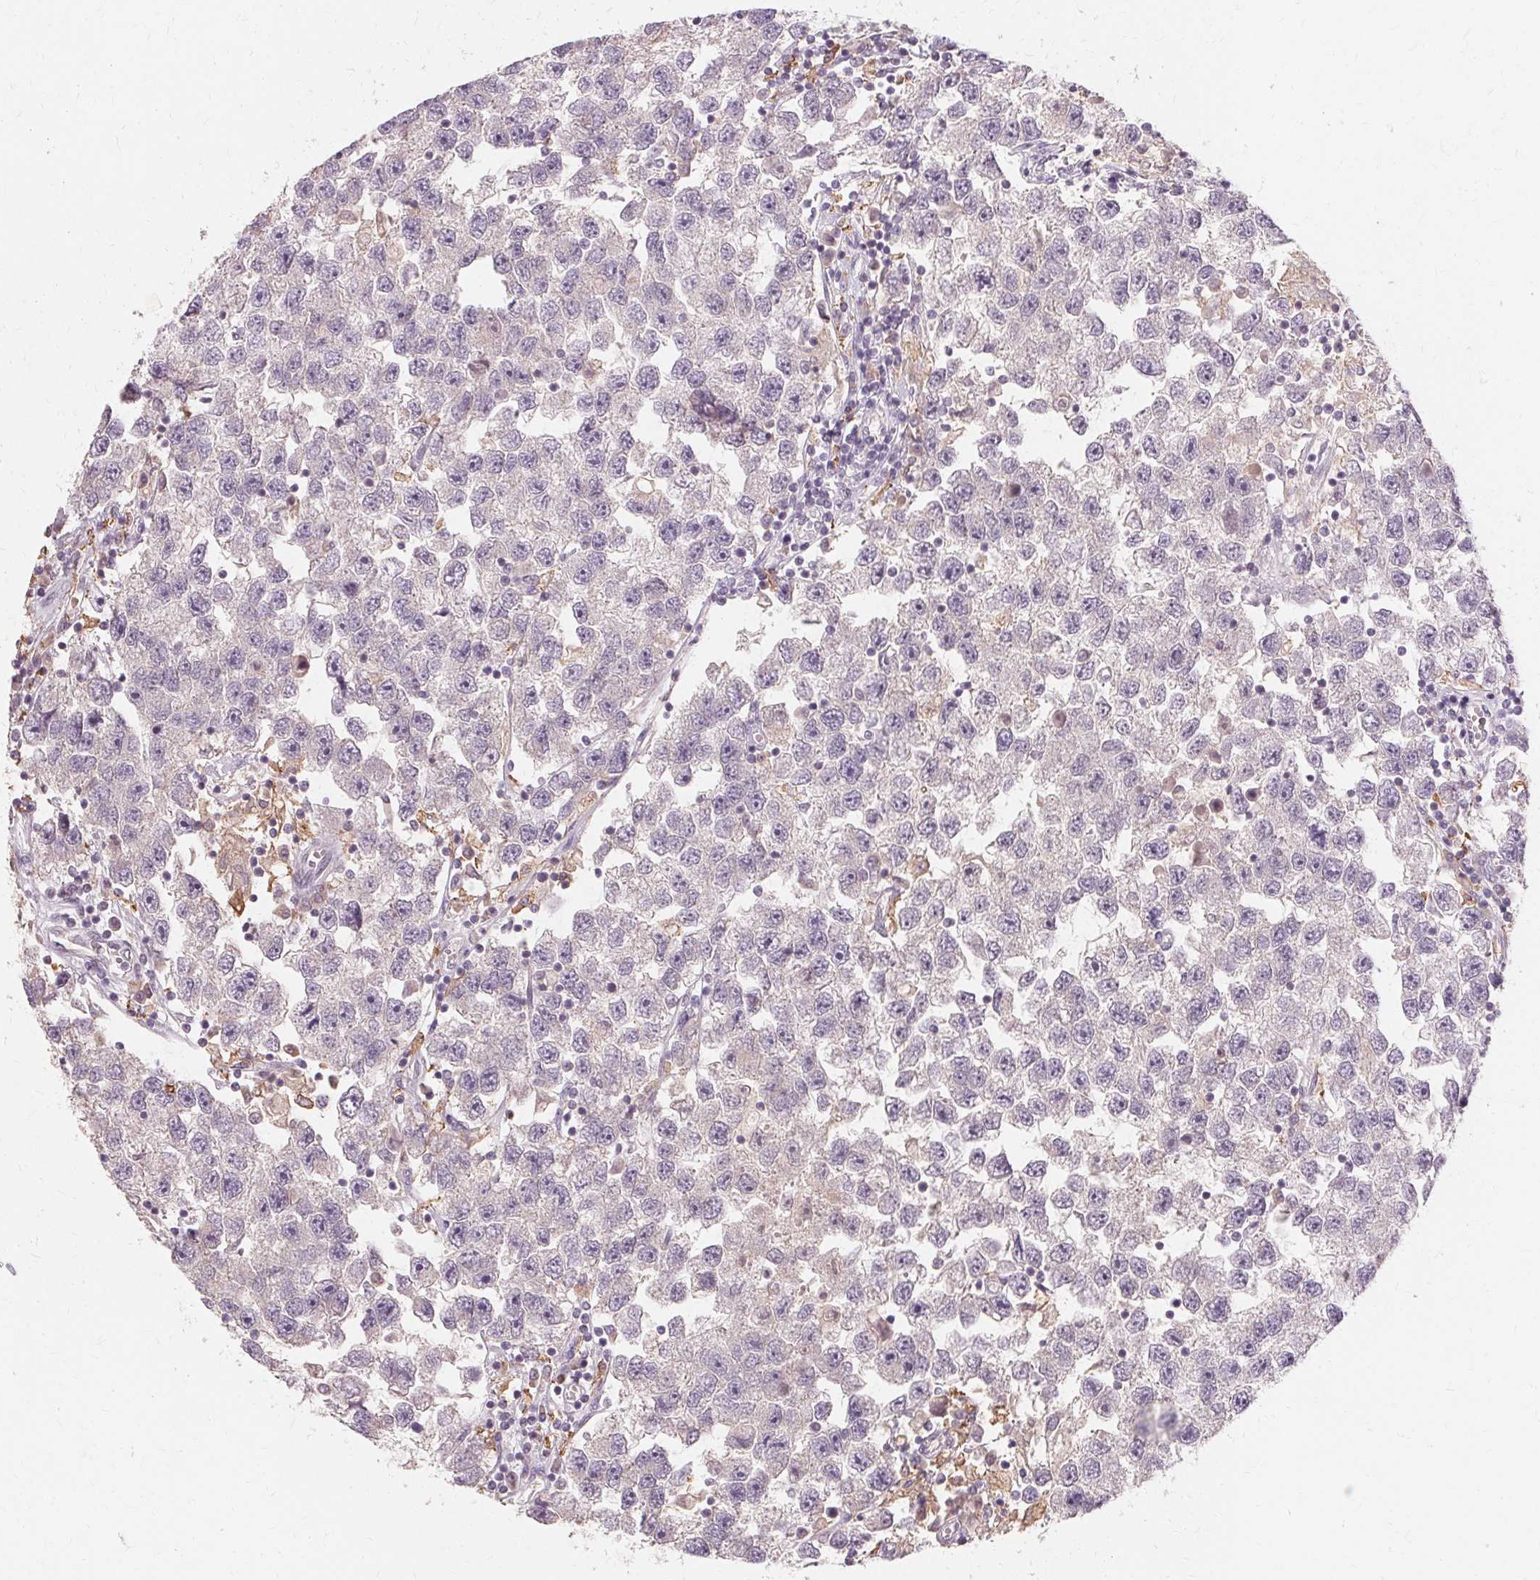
{"staining": {"intensity": "negative", "quantity": "none", "location": "none"}, "tissue": "testis cancer", "cell_type": "Tumor cells", "image_type": "cancer", "snomed": [{"axis": "morphology", "description": "Seminoma, NOS"}, {"axis": "topography", "description": "Testis"}], "caption": "Tumor cells show no significant expression in seminoma (testis).", "gene": "IFNGR1", "patient": {"sex": "male", "age": 26}}